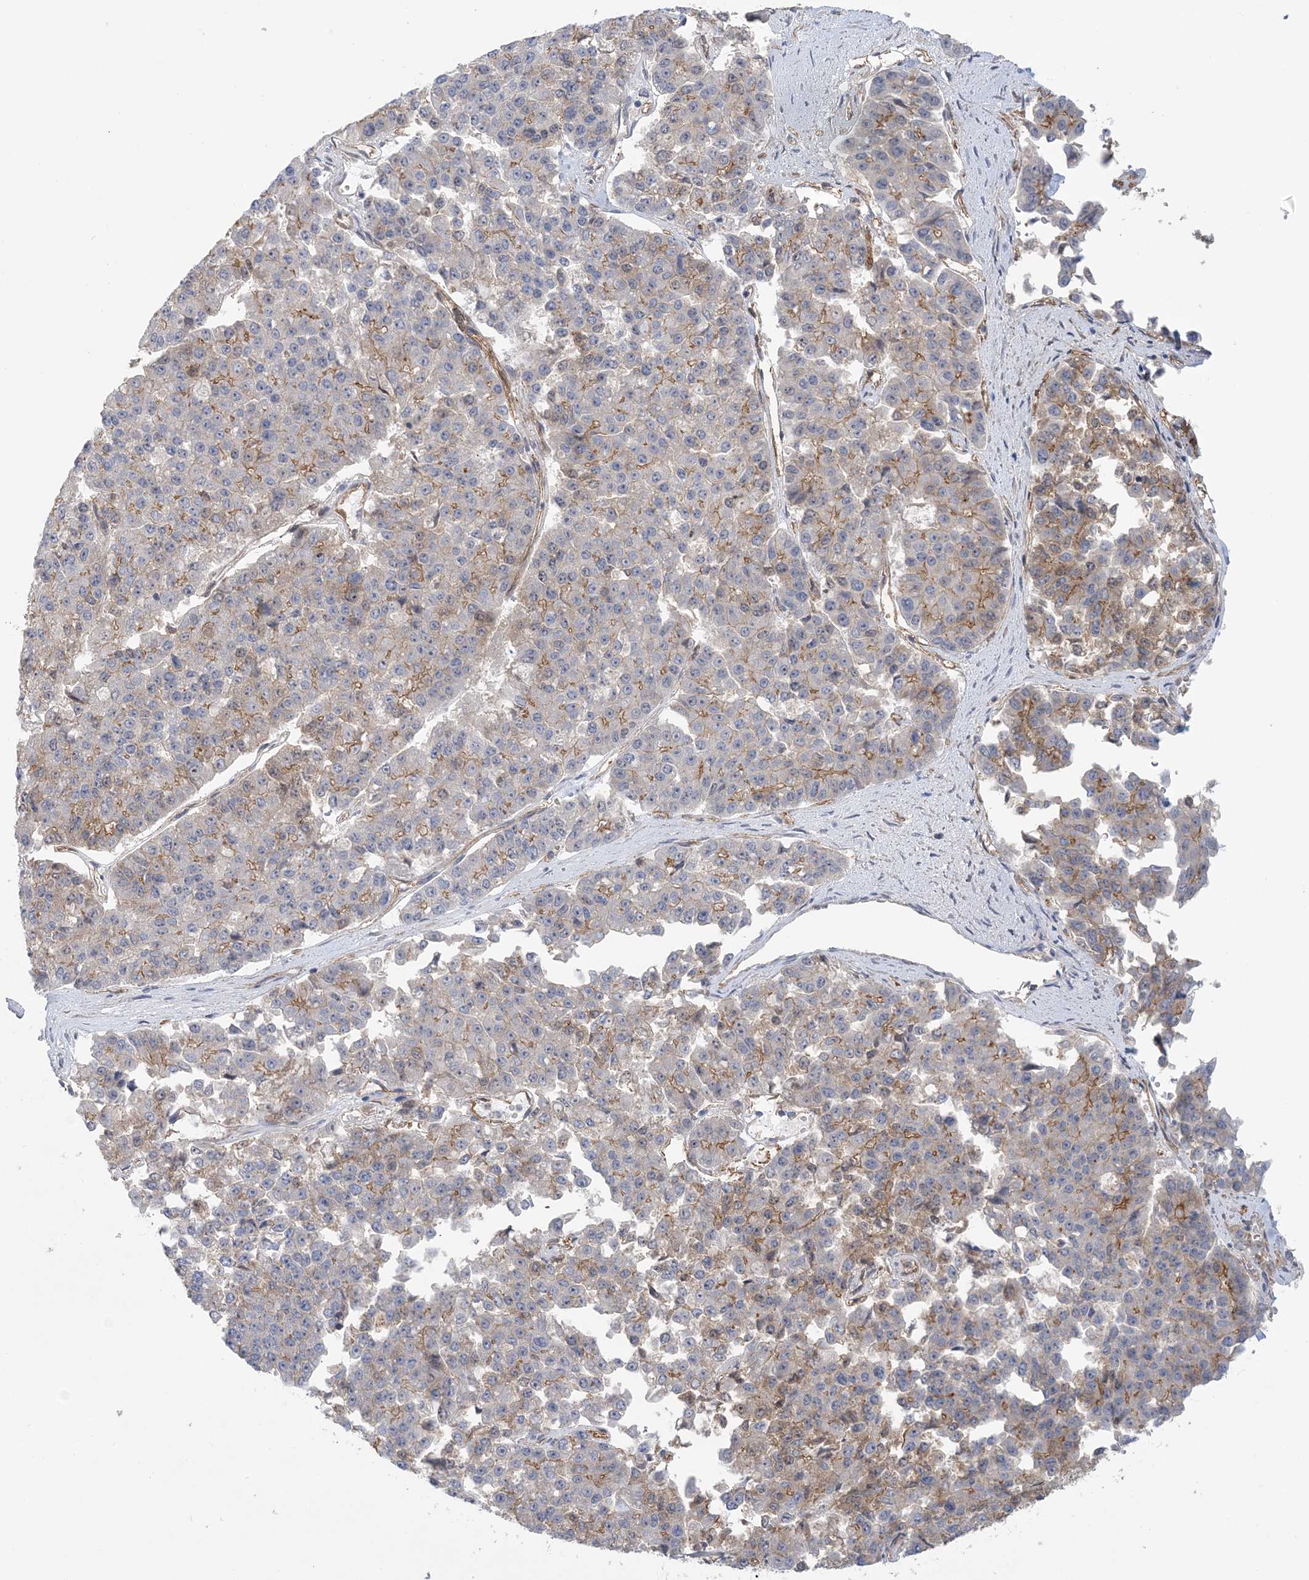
{"staining": {"intensity": "weak", "quantity": "<25%", "location": "cytoplasmic/membranous"}, "tissue": "pancreatic cancer", "cell_type": "Tumor cells", "image_type": "cancer", "snomed": [{"axis": "morphology", "description": "Adenocarcinoma, NOS"}, {"axis": "topography", "description": "Pancreas"}], "caption": "There is no significant staining in tumor cells of pancreatic cancer. (DAB (3,3'-diaminobenzidine) immunohistochemistry (IHC) with hematoxylin counter stain).", "gene": "RAI14", "patient": {"sex": "male", "age": 50}}